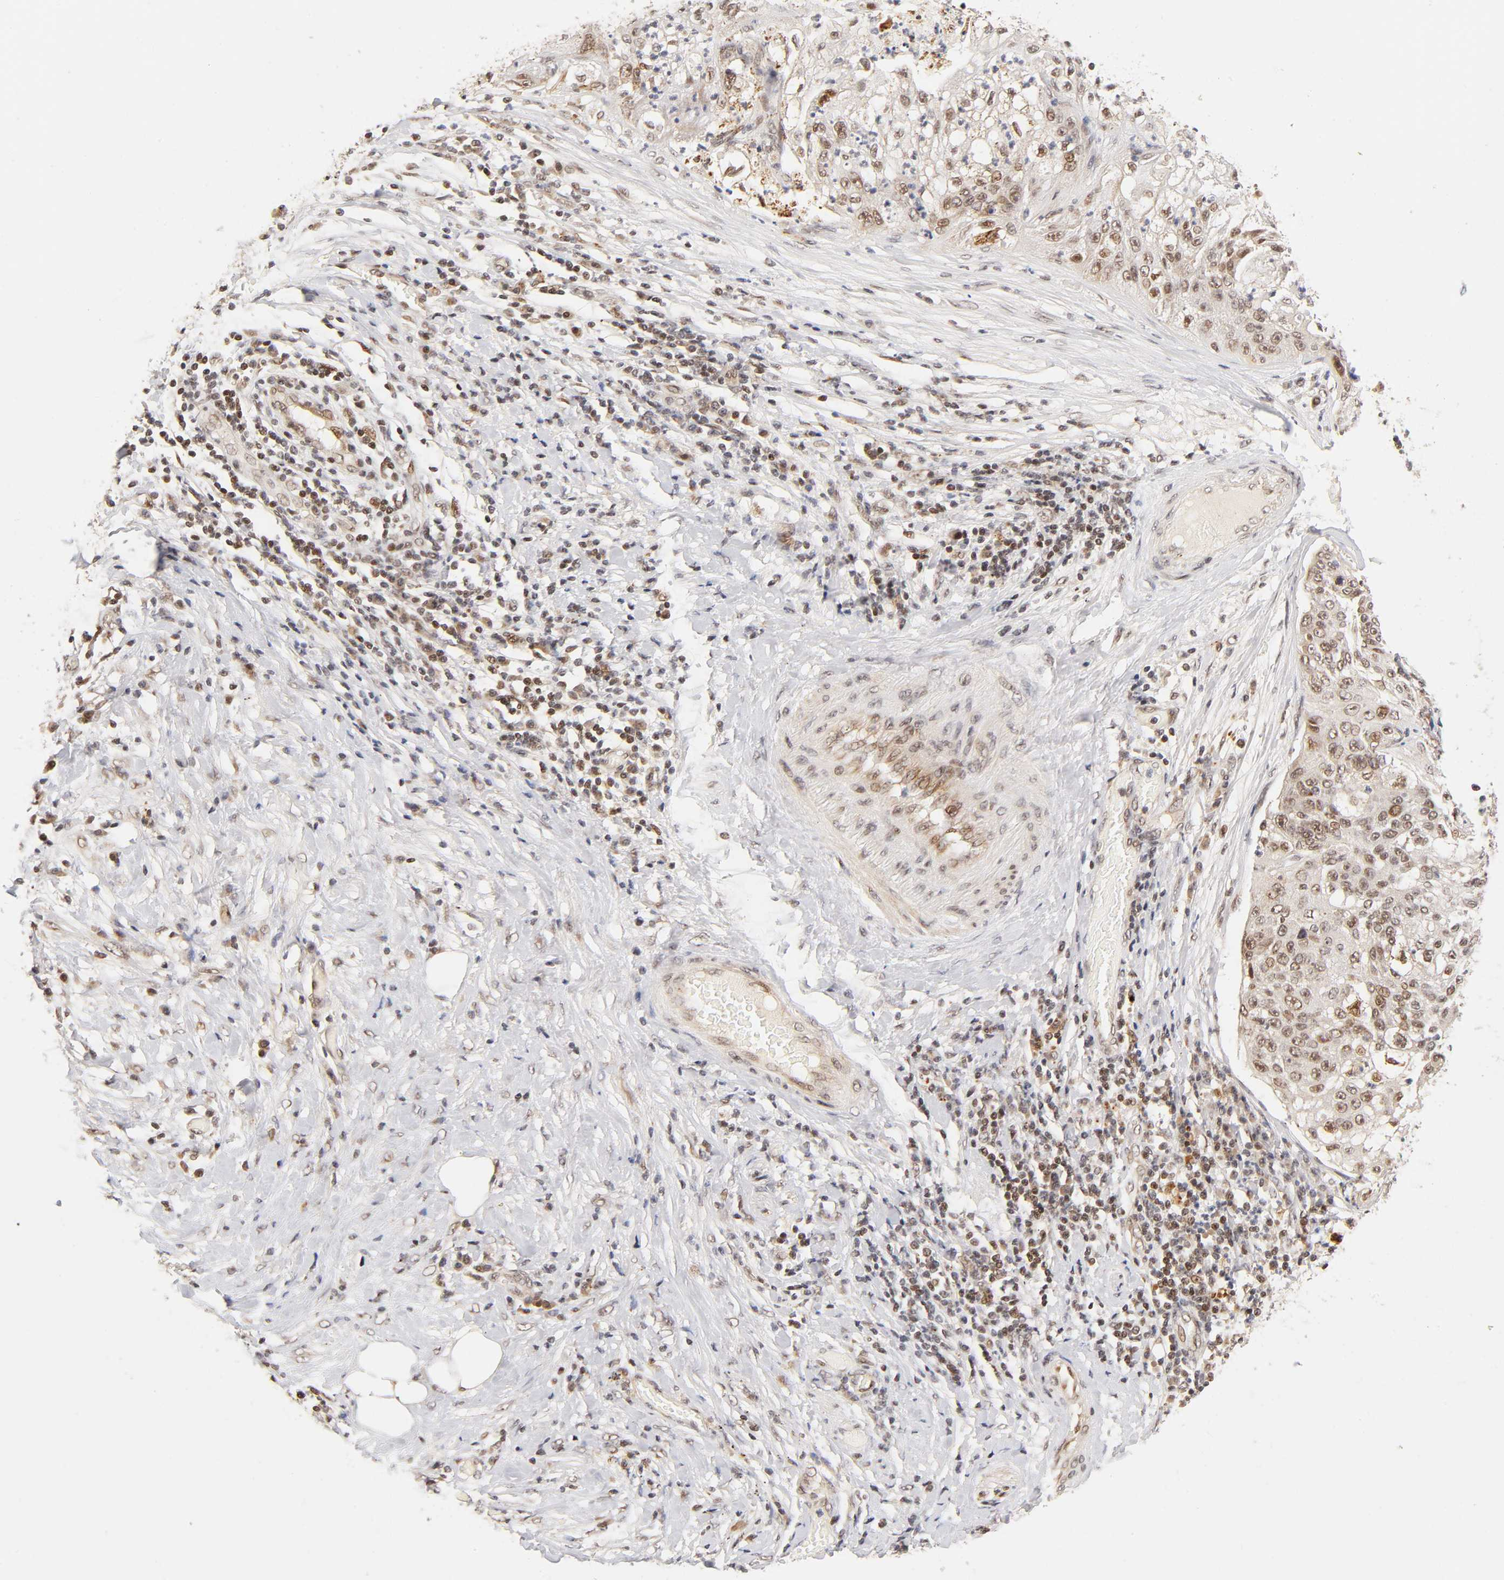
{"staining": {"intensity": "weak", "quantity": "25%-75%", "location": "cytoplasmic/membranous,nuclear"}, "tissue": "lung cancer", "cell_type": "Tumor cells", "image_type": "cancer", "snomed": [{"axis": "morphology", "description": "Inflammation, NOS"}, {"axis": "morphology", "description": "Squamous cell carcinoma, NOS"}, {"axis": "topography", "description": "Lymph node"}, {"axis": "topography", "description": "Soft tissue"}, {"axis": "topography", "description": "Lung"}], "caption": "Immunohistochemistry (IHC) micrograph of lung cancer stained for a protein (brown), which reveals low levels of weak cytoplasmic/membranous and nuclear positivity in approximately 25%-75% of tumor cells.", "gene": "TAF10", "patient": {"sex": "male", "age": 66}}